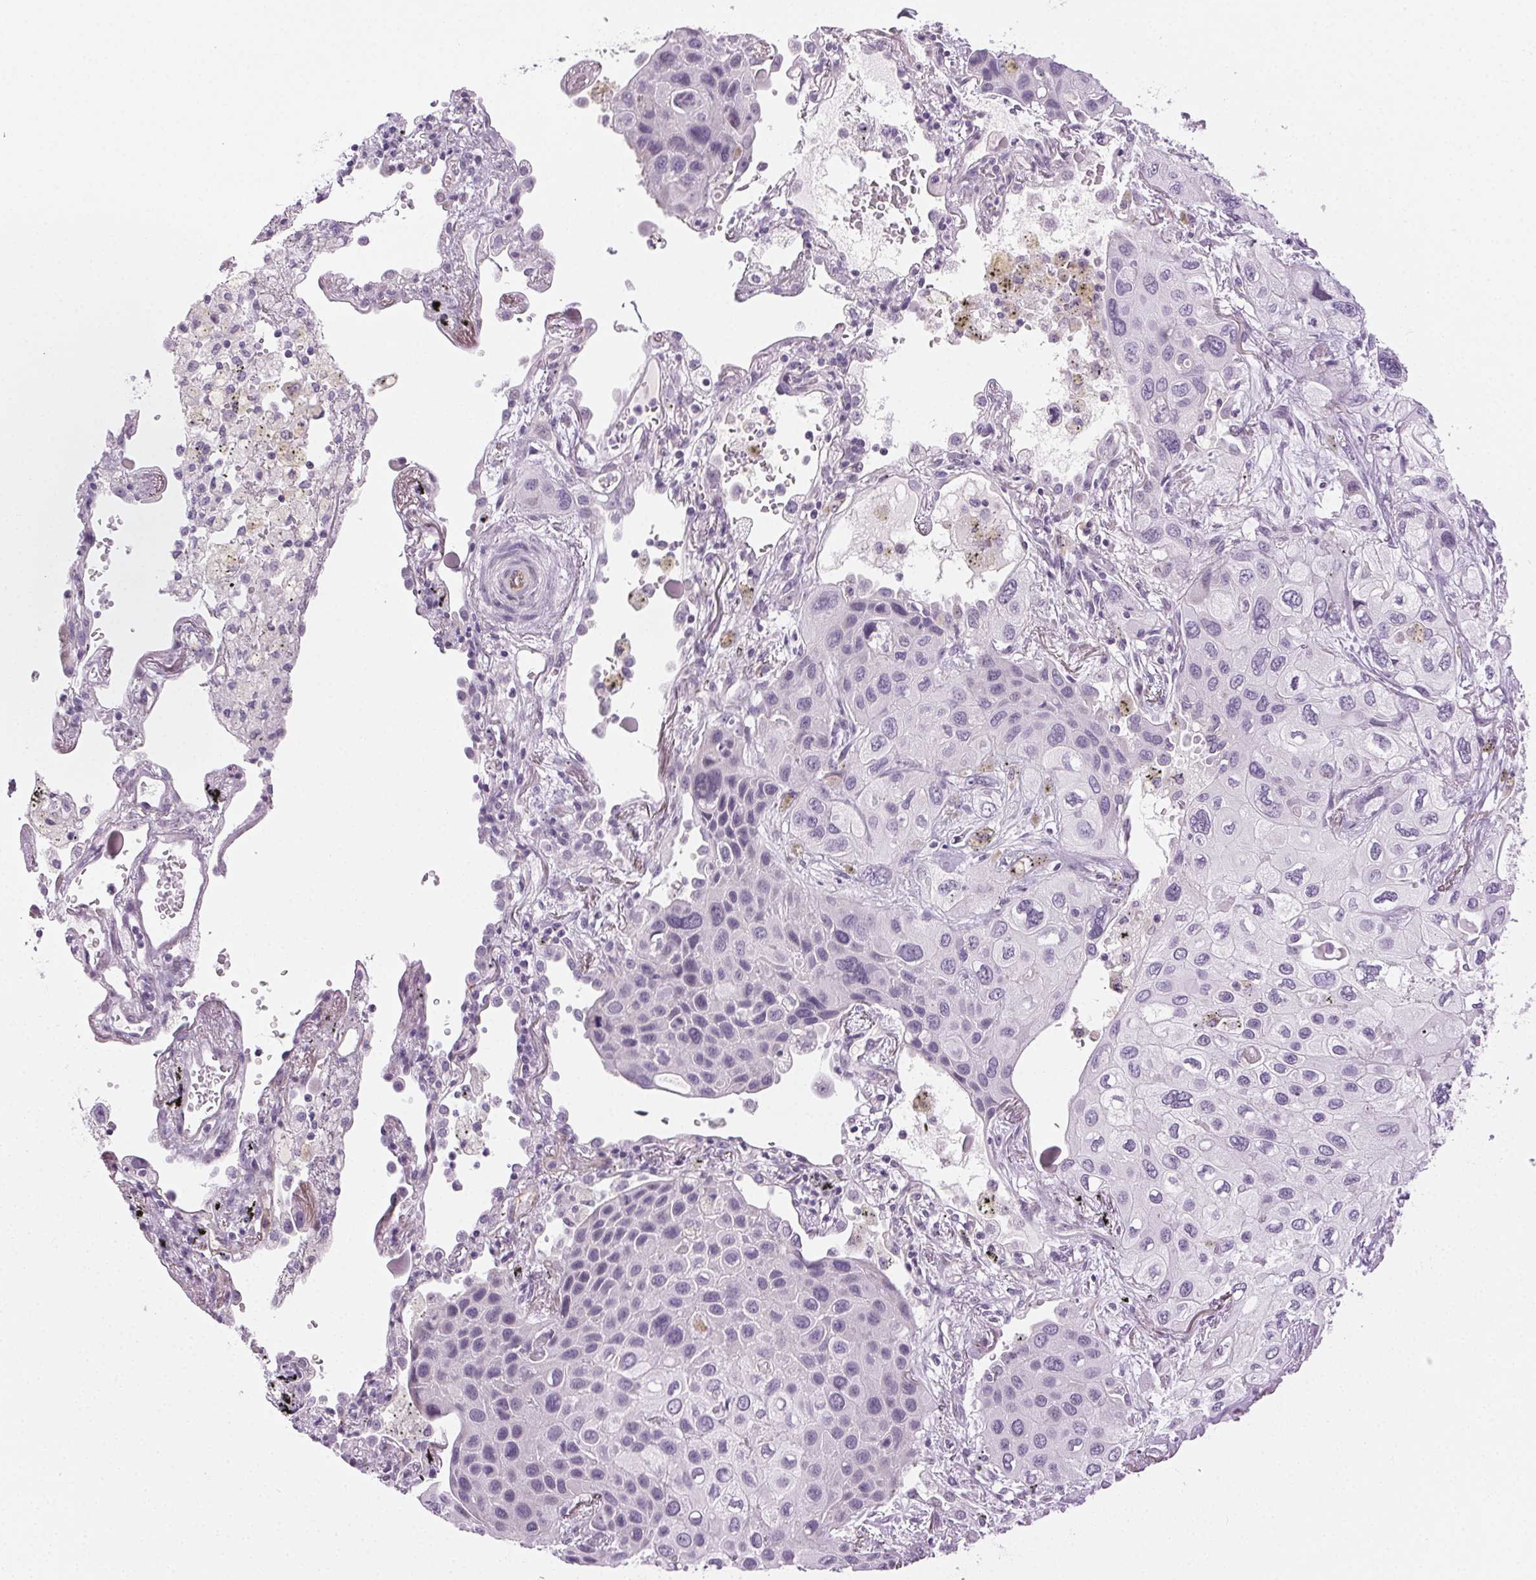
{"staining": {"intensity": "negative", "quantity": "none", "location": "none"}, "tissue": "lung cancer", "cell_type": "Tumor cells", "image_type": "cancer", "snomed": [{"axis": "morphology", "description": "Squamous cell carcinoma, NOS"}, {"axis": "morphology", "description": "Squamous cell carcinoma, metastatic, NOS"}, {"axis": "topography", "description": "Lung"}], "caption": "This is an immunohistochemistry (IHC) photomicrograph of lung cancer (metastatic squamous cell carcinoma). There is no staining in tumor cells.", "gene": "AIF1L", "patient": {"sex": "male", "age": 59}}